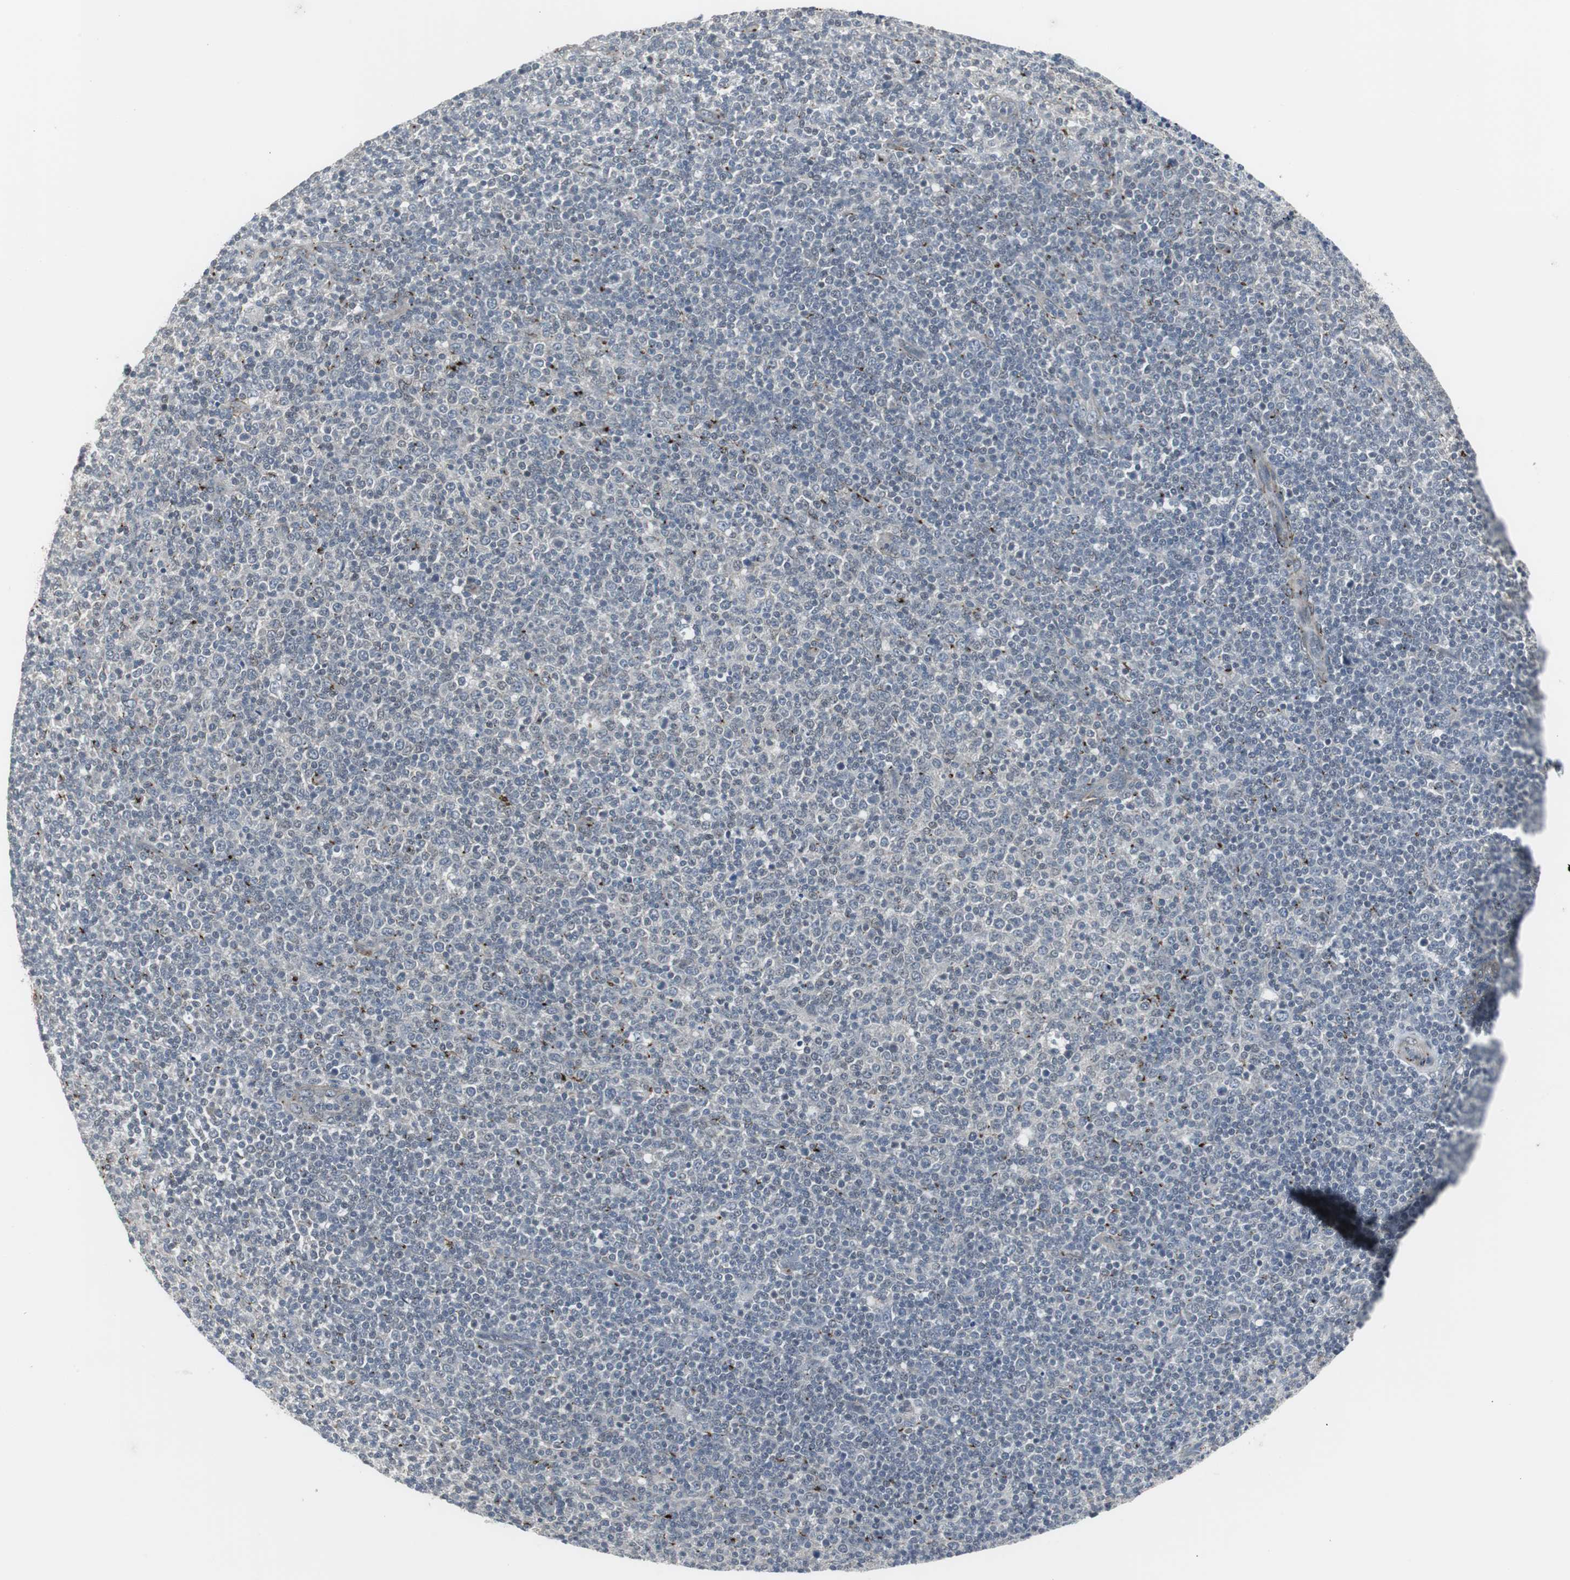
{"staining": {"intensity": "negative", "quantity": "none", "location": "none"}, "tissue": "lymphoma", "cell_type": "Tumor cells", "image_type": "cancer", "snomed": [{"axis": "morphology", "description": "Malignant lymphoma, non-Hodgkin's type, Low grade"}, {"axis": "topography", "description": "Lymph node"}], "caption": "Tumor cells show no significant positivity in lymphoma.", "gene": "SCYL3", "patient": {"sex": "male", "age": 70}}